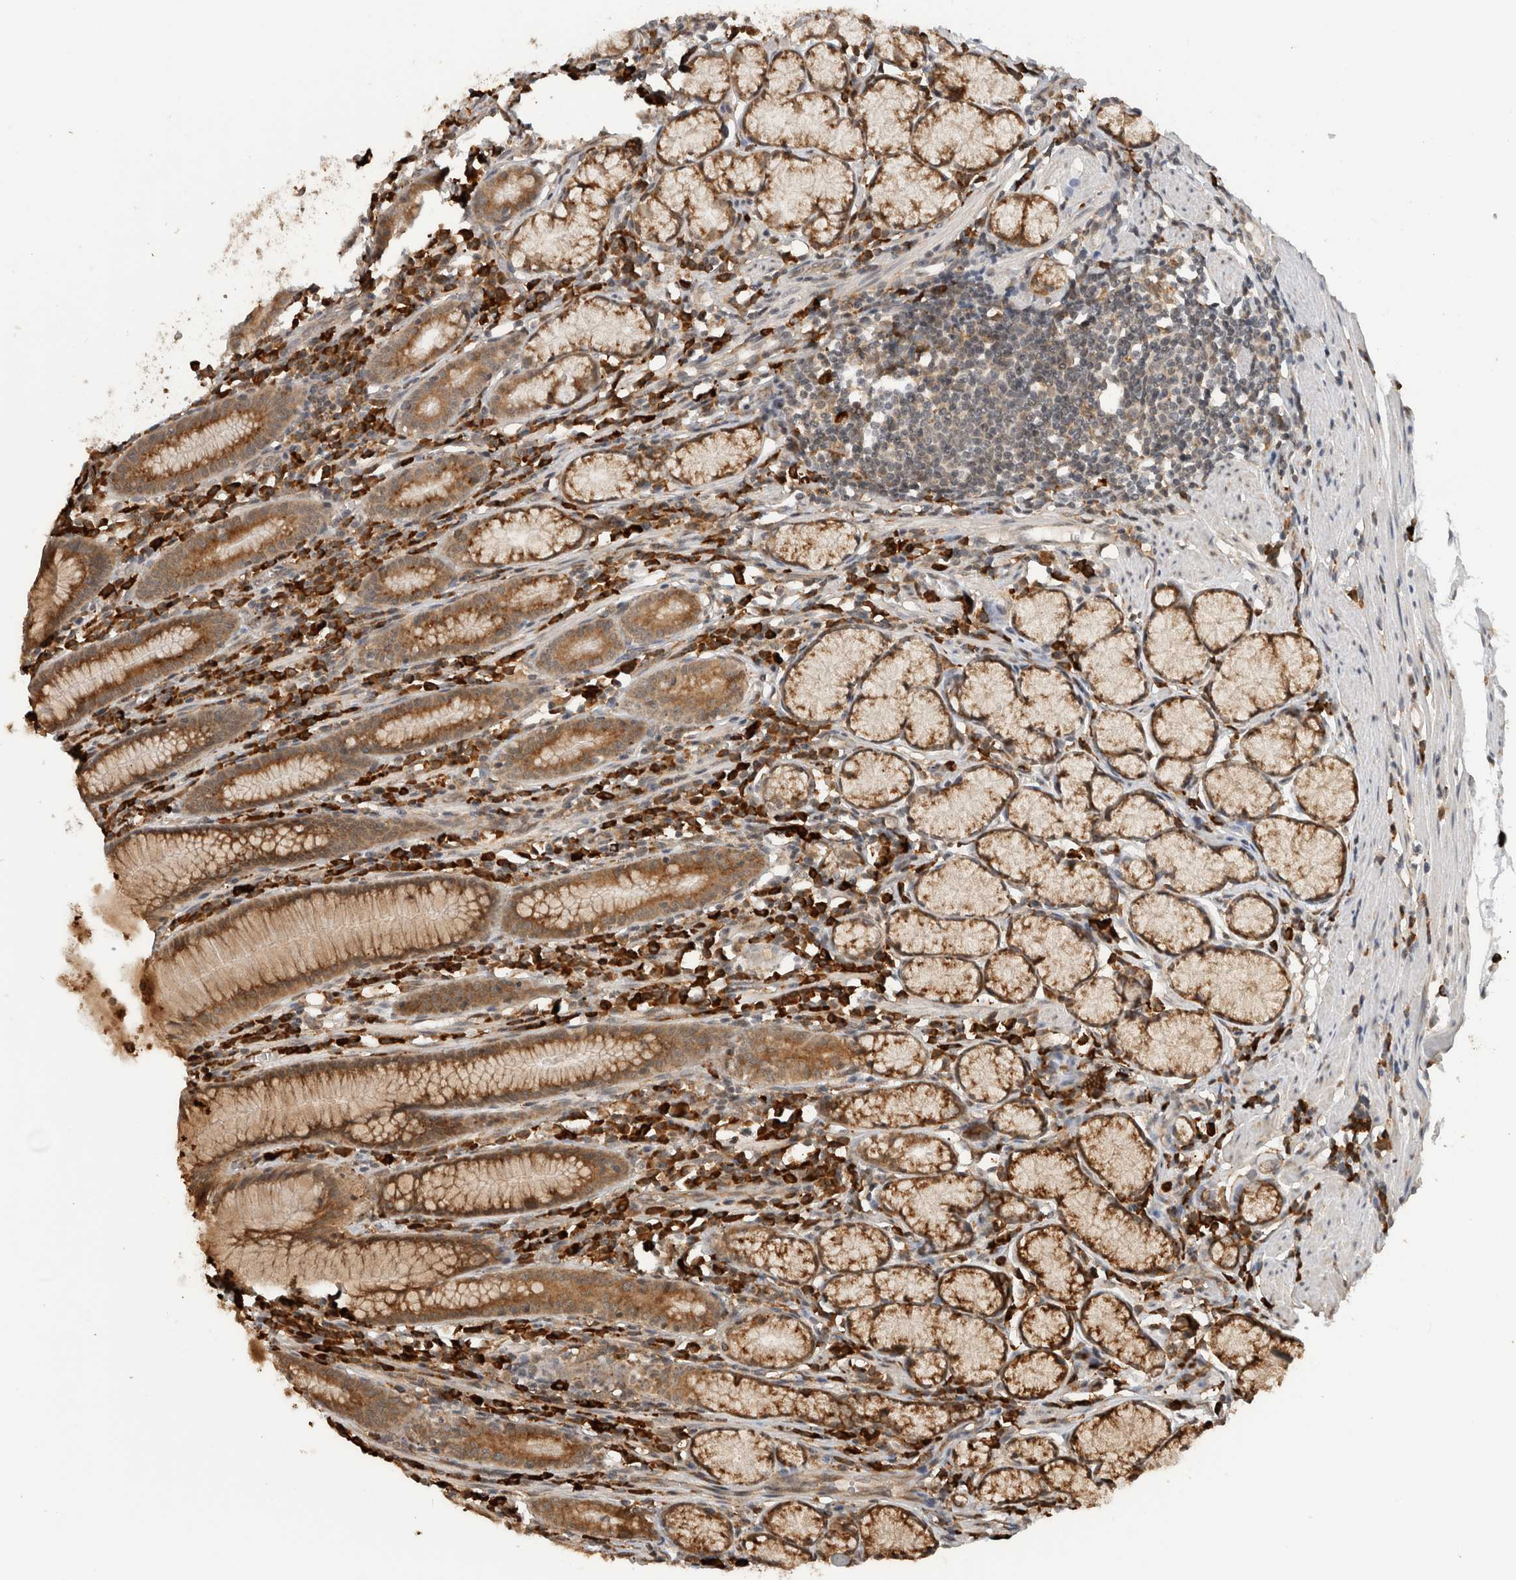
{"staining": {"intensity": "moderate", "quantity": "25%-75%", "location": "cytoplasmic/membranous"}, "tissue": "stomach", "cell_type": "Glandular cells", "image_type": "normal", "snomed": [{"axis": "morphology", "description": "Normal tissue, NOS"}, {"axis": "topography", "description": "Stomach"}], "caption": "Benign stomach was stained to show a protein in brown. There is medium levels of moderate cytoplasmic/membranous positivity in approximately 25%-75% of glandular cells.", "gene": "MS4A7", "patient": {"sex": "male", "age": 55}}